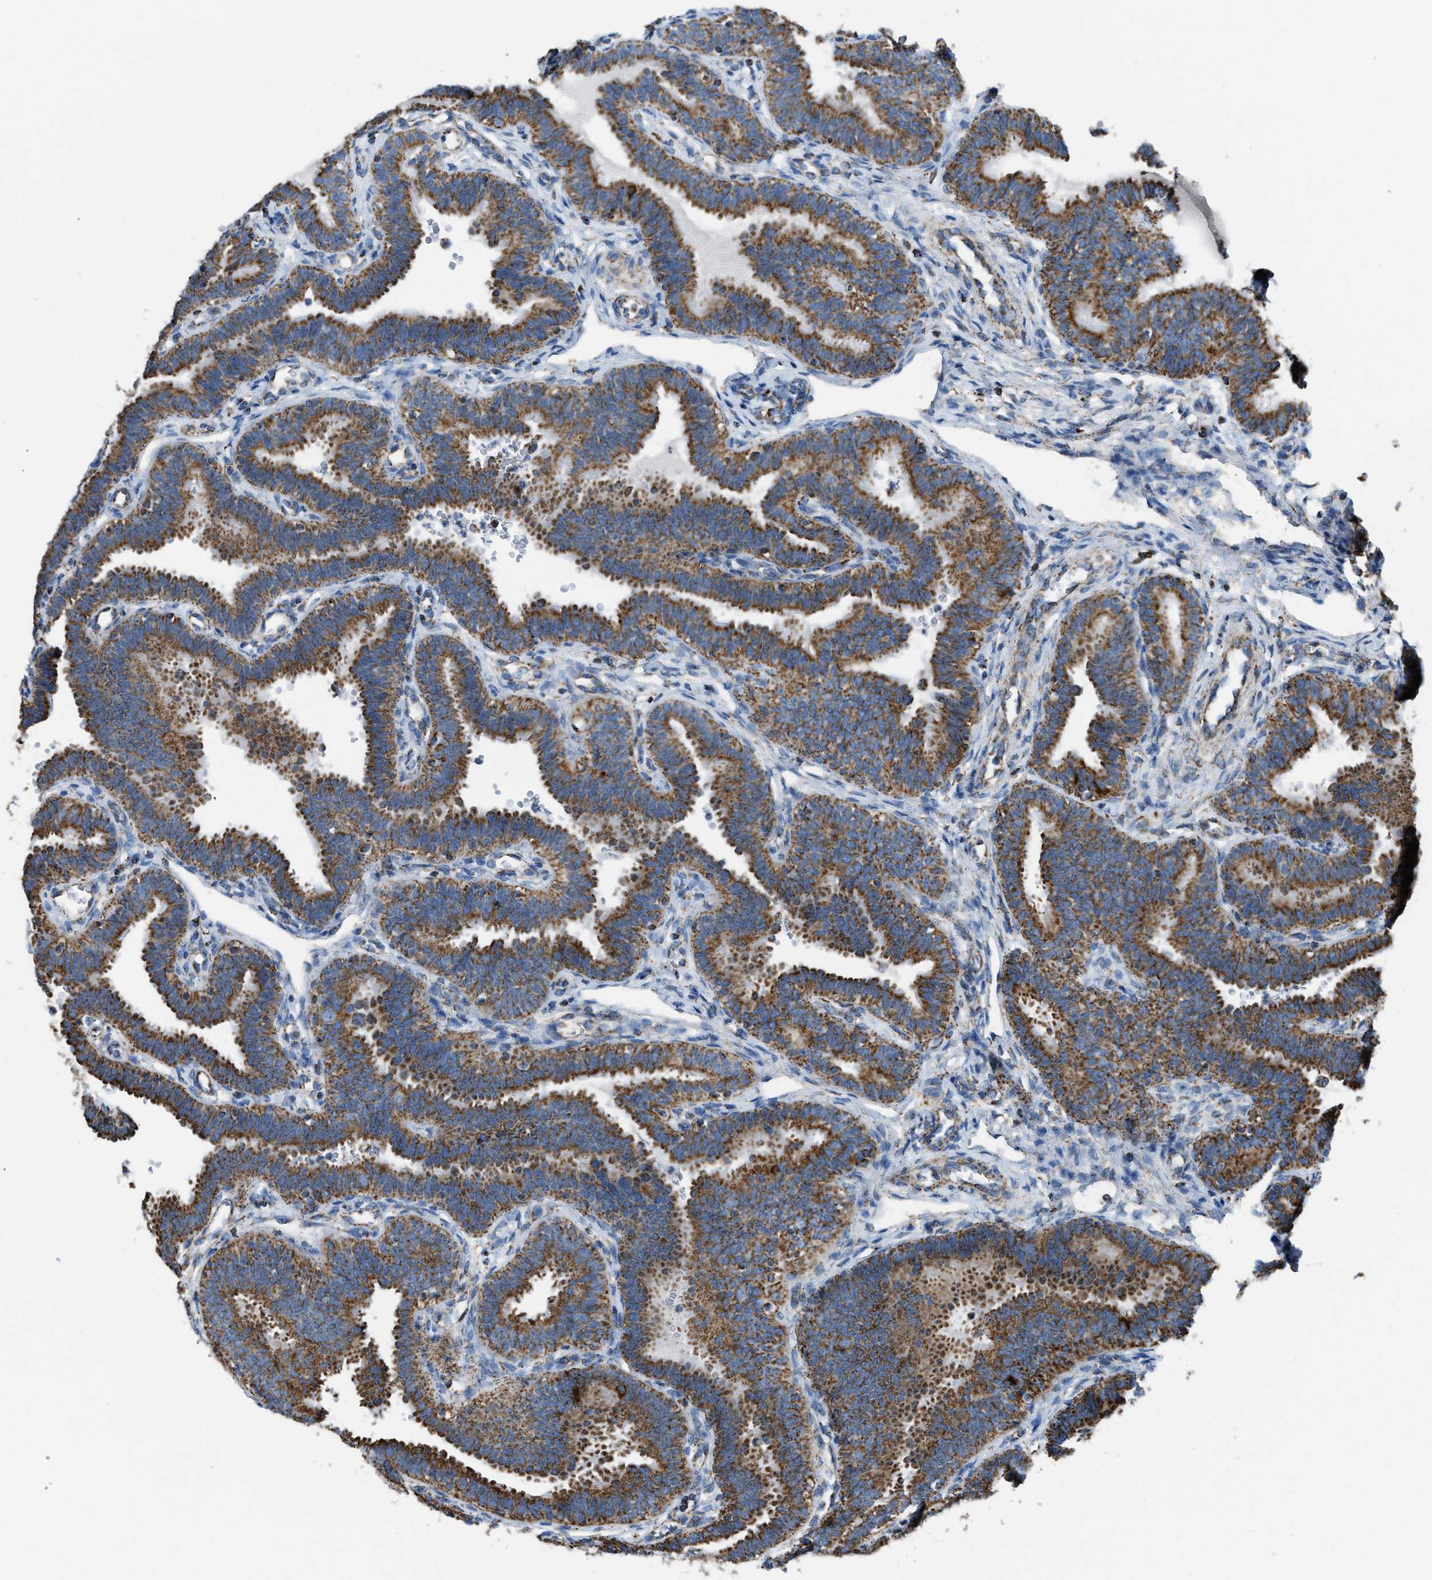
{"staining": {"intensity": "moderate", "quantity": ">75%", "location": "cytoplasmic/membranous"}, "tissue": "fallopian tube", "cell_type": "Glandular cells", "image_type": "normal", "snomed": [{"axis": "morphology", "description": "Normal tissue, NOS"}, {"axis": "topography", "description": "Fallopian tube"}, {"axis": "topography", "description": "Placenta"}], "caption": "Immunohistochemistry histopathology image of normal fallopian tube stained for a protein (brown), which reveals medium levels of moderate cytoplasmic/membranous positivity in approximately >75% of glandular cells.", "gene": "ETFB", "patient": {"sex": "female", "age": 34}}